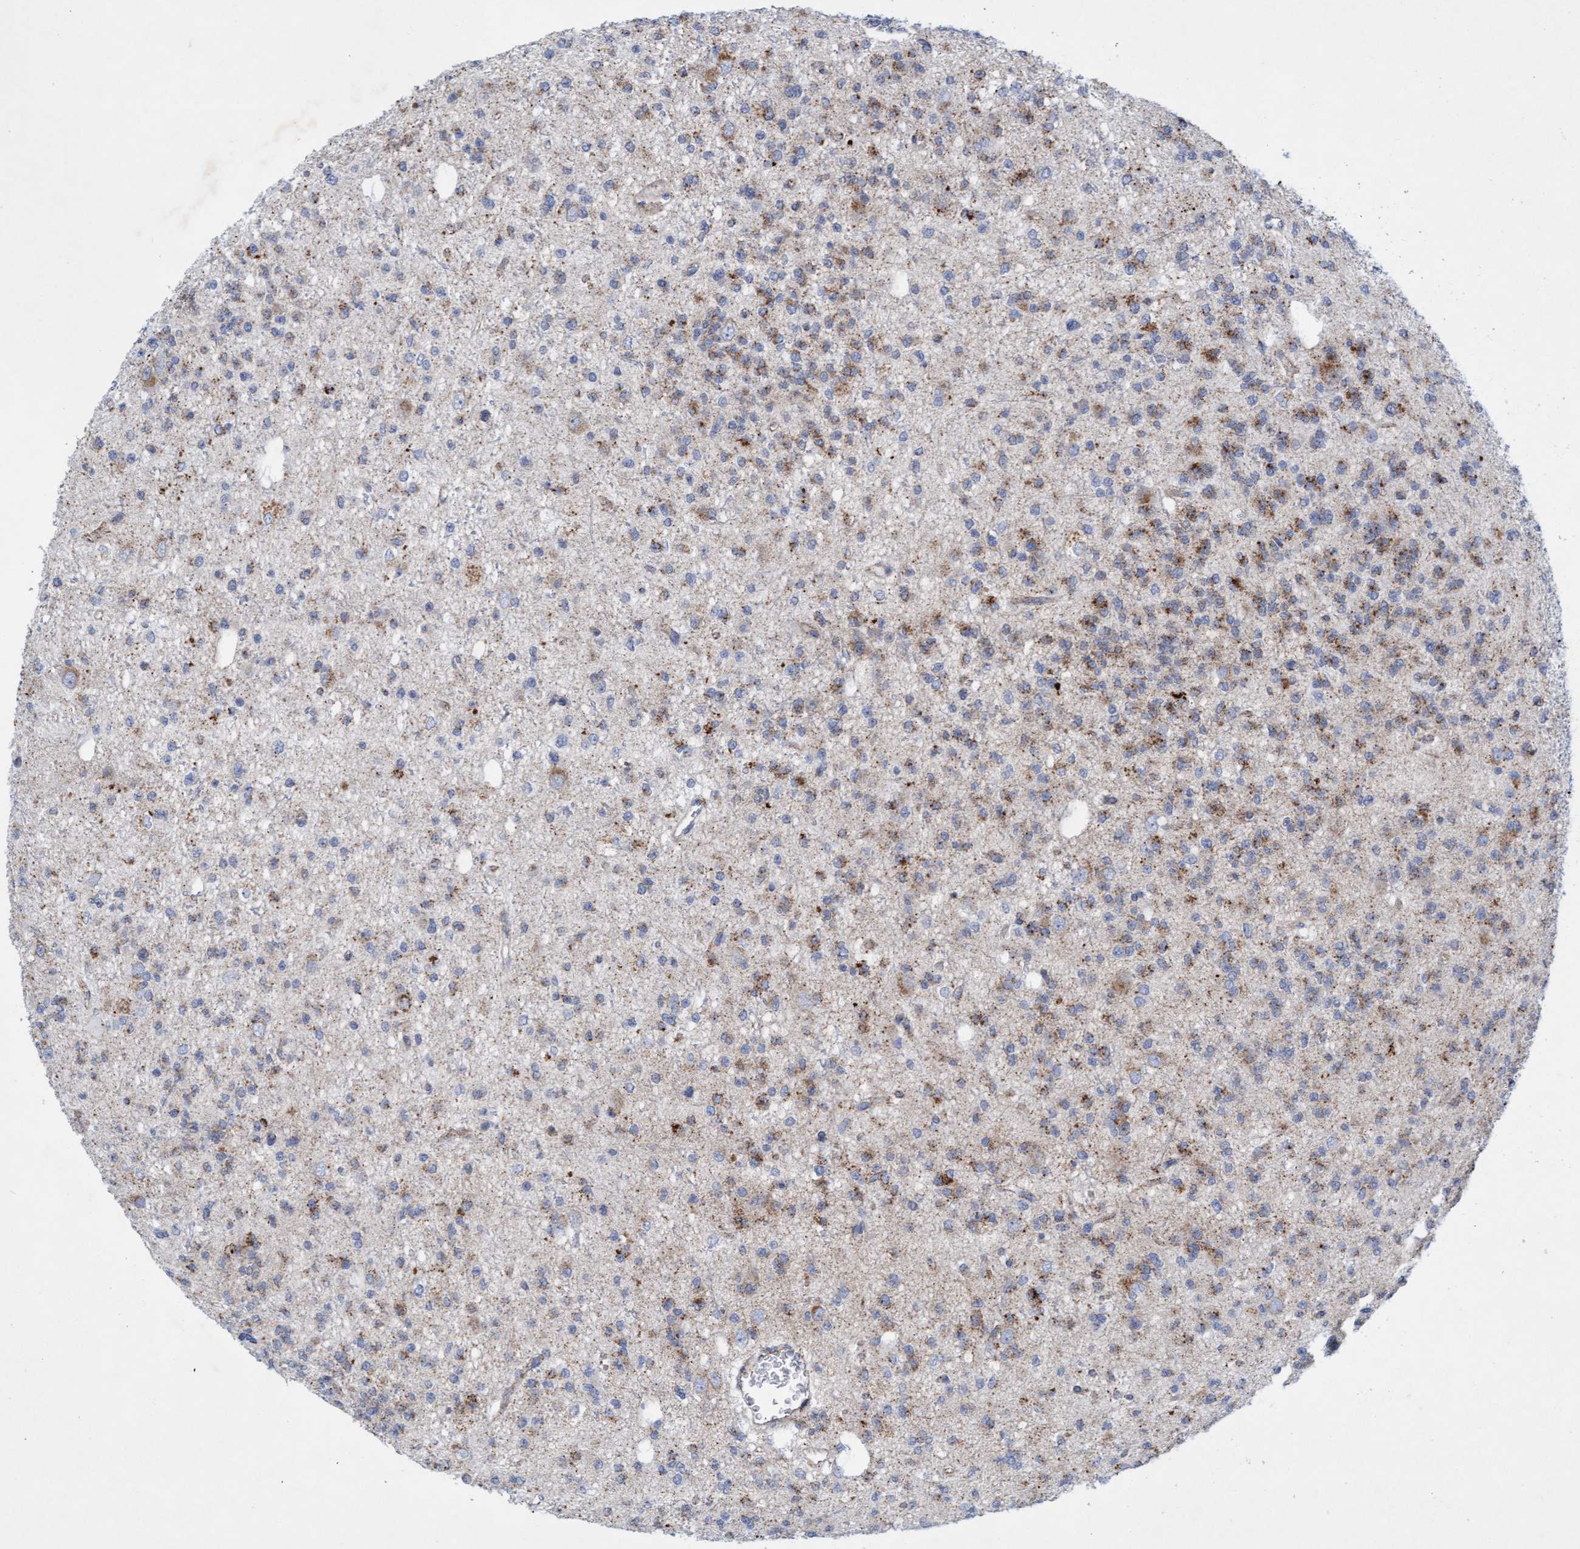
{"staining": {"intensity": "moderate", "quantity": "25%-75%", "location": "cytoplasmic/membranous"}, "tissue": "glioma", "cell_type": "Tumor cells", "image_type": "cancer", "snomed": [{"axis": "morphology", "description": "Glioma, malignant, Low grade"}, {"axis": "topography", "description": "Brain"}], "caption": "Protein expression by immunohistochemistry shows moderate cytoplasmic/membranous expression in about 25%-75% of tumor cells in glioma. The staining was performed using DAB (3,3'-diaminobenzidine) to visualize the protein expression in brown, while the nuclei were stained in blue with hematoxylin (Magnification: 20x).", "gene": "SGSH", "patient": {"sex": "male", "age": 38}}